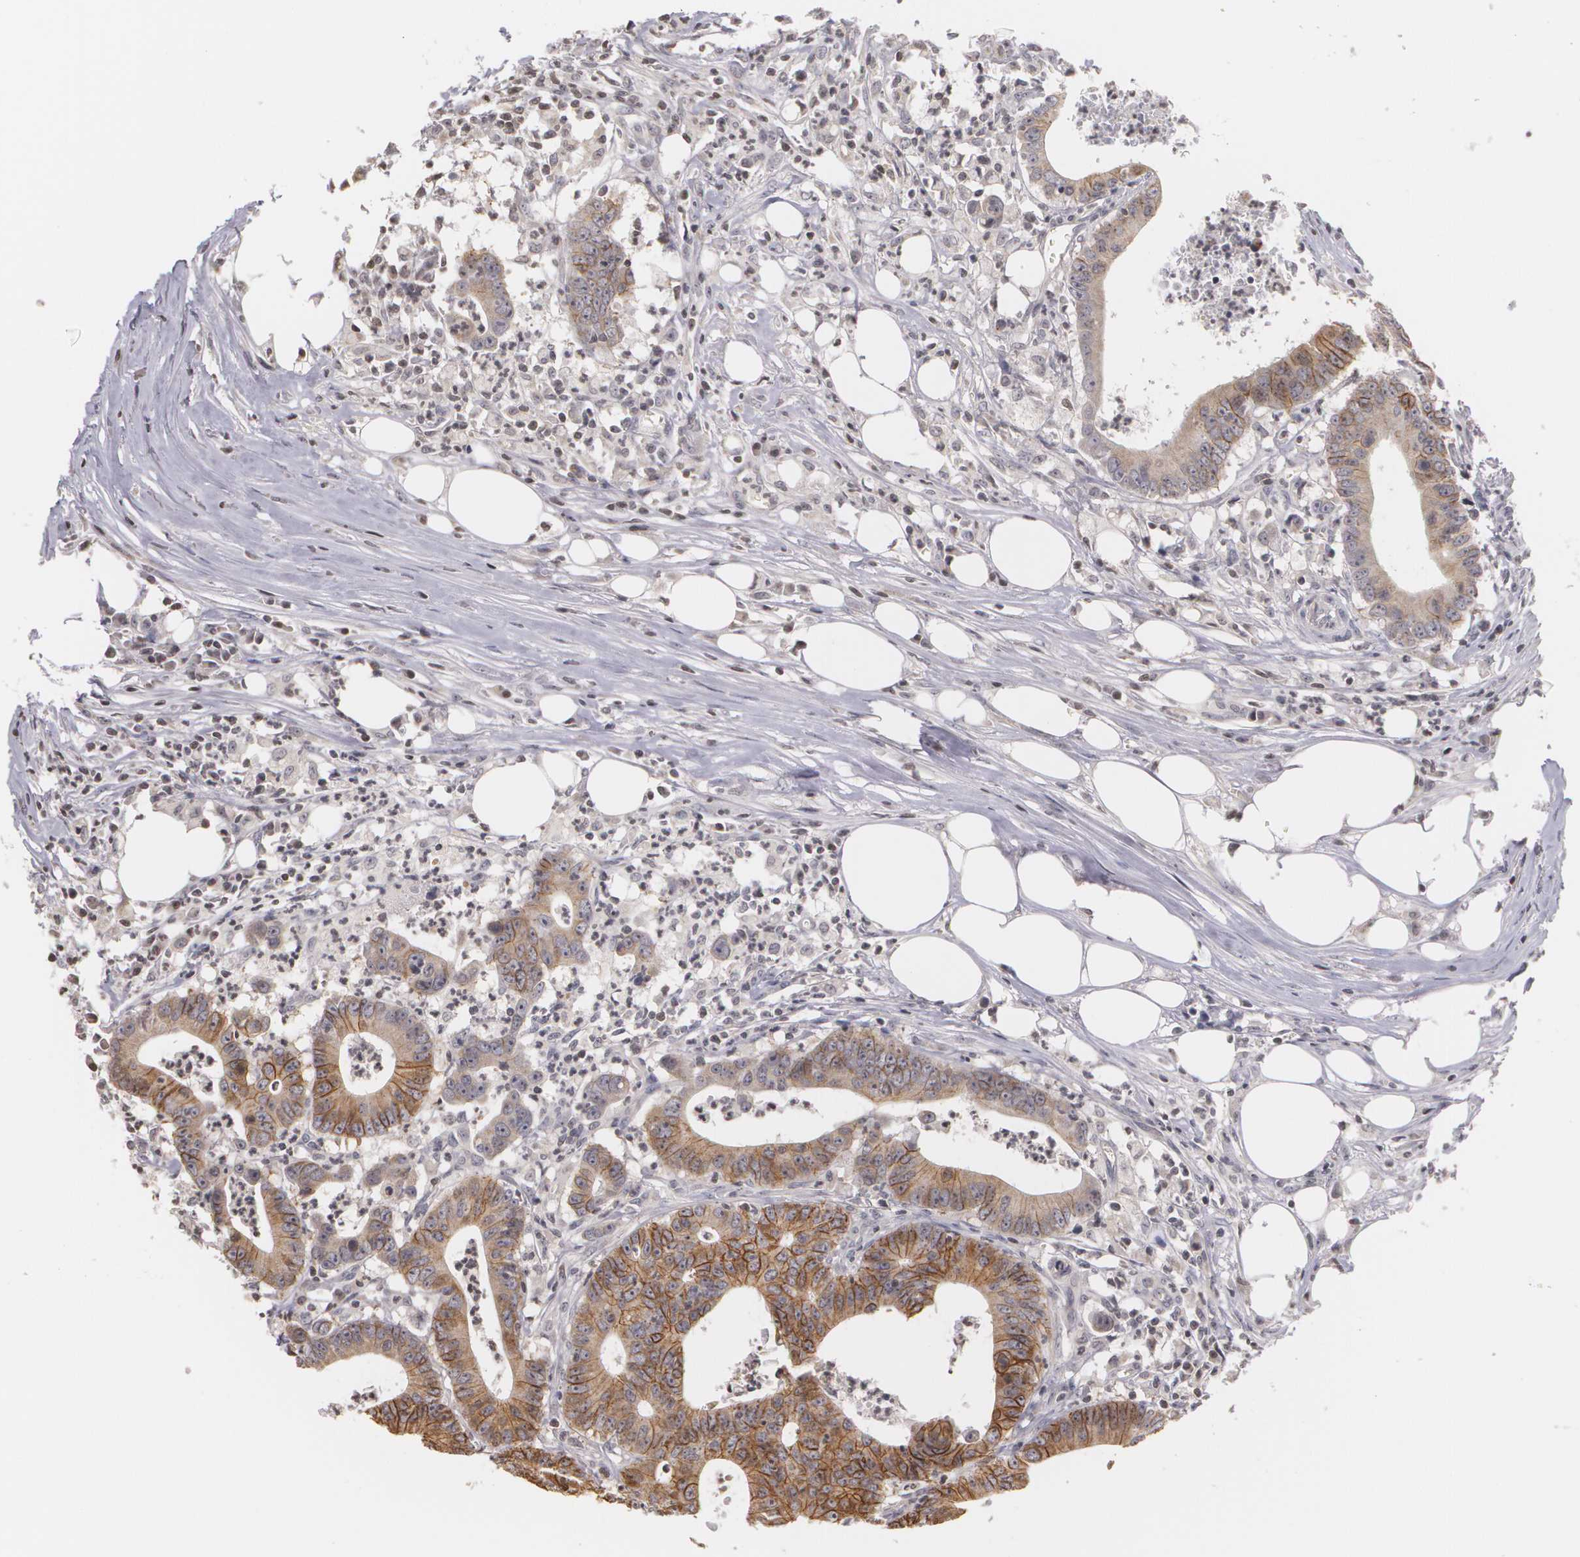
{"staining": {"intensity": "weak", "quantity": "25%-75%", "location": "cytoplasmic/membranous"}, "tissue": "colorectal cancer", "cell_type": "Tumor cells", "image_type": "cancer", "snomed": [{"axis": "morphology", "description": "Adenocarcinoma, NOS"}, {"axis": "topography", "description": "Colon"}], "caption": "Protein staining of colorectal adenocarcinoma tissue shows weak cytoplasmic/membranous expression in approximately 25%-75% of tumor cells. (Brightfield microscopy of DAB IHC at high magnification).", "gene": "THRB", "patient": {"sex": "male", "age": 55}}